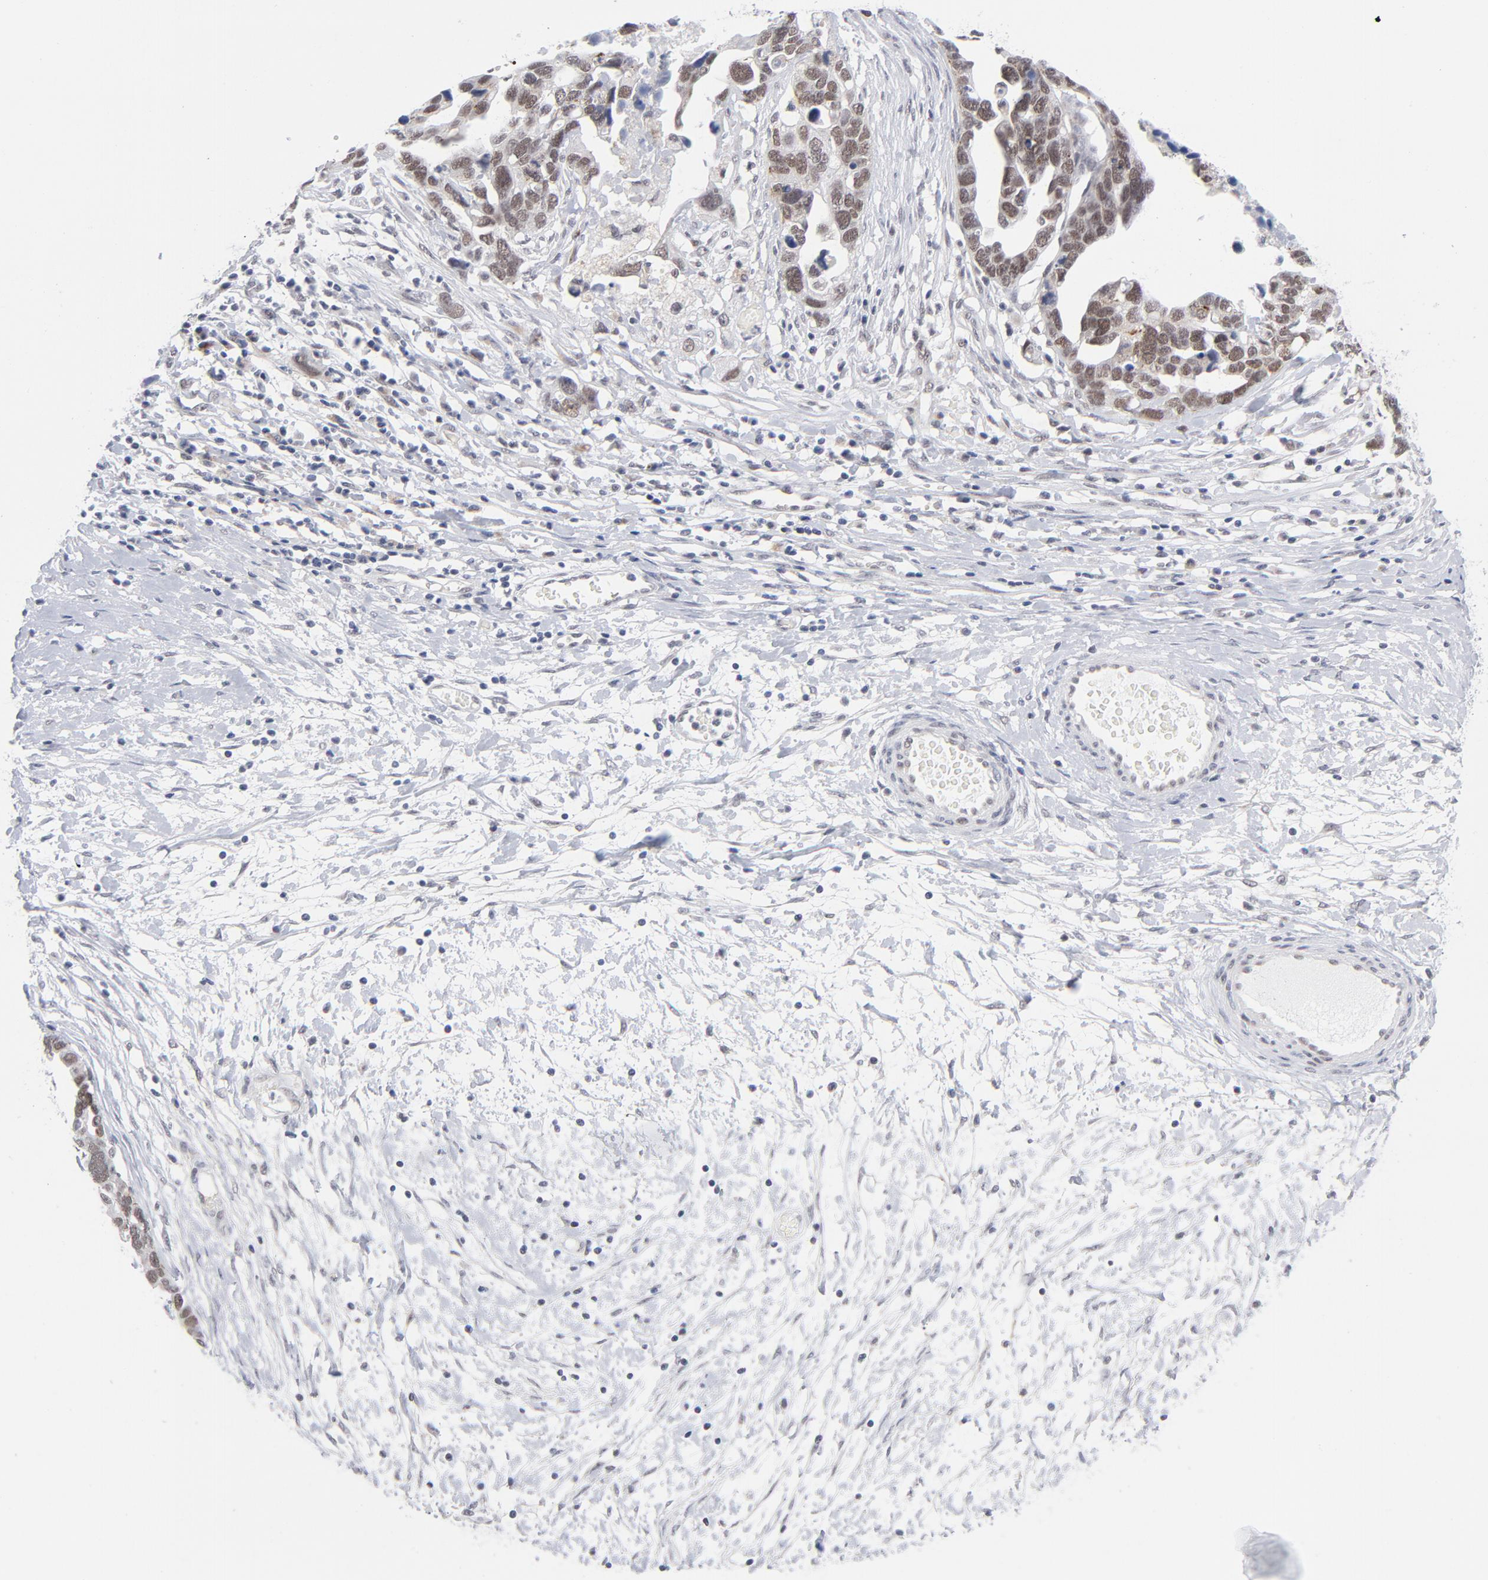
{"staining": {"intensity": "moderate", "quantity": ">75%", "location": "nuclear"}, "tissue": "ovarian cancer", "cell_type": "Tumor cells", "image_type": "cancer", "snomed": [{"axis": "morphology", "description": "Cystadenocarcinoma, serous, NOS"}, {"axis": "topography", "description": "Ovary"}], "caption": "The immunohistochemical stain highlights moderate nuclear expression in tumor cells of ovarian cancer (serous cystadenocarcinoma) tissue.", "gene": "BAP1", "patient": {"sex": "female", "age": 54}}